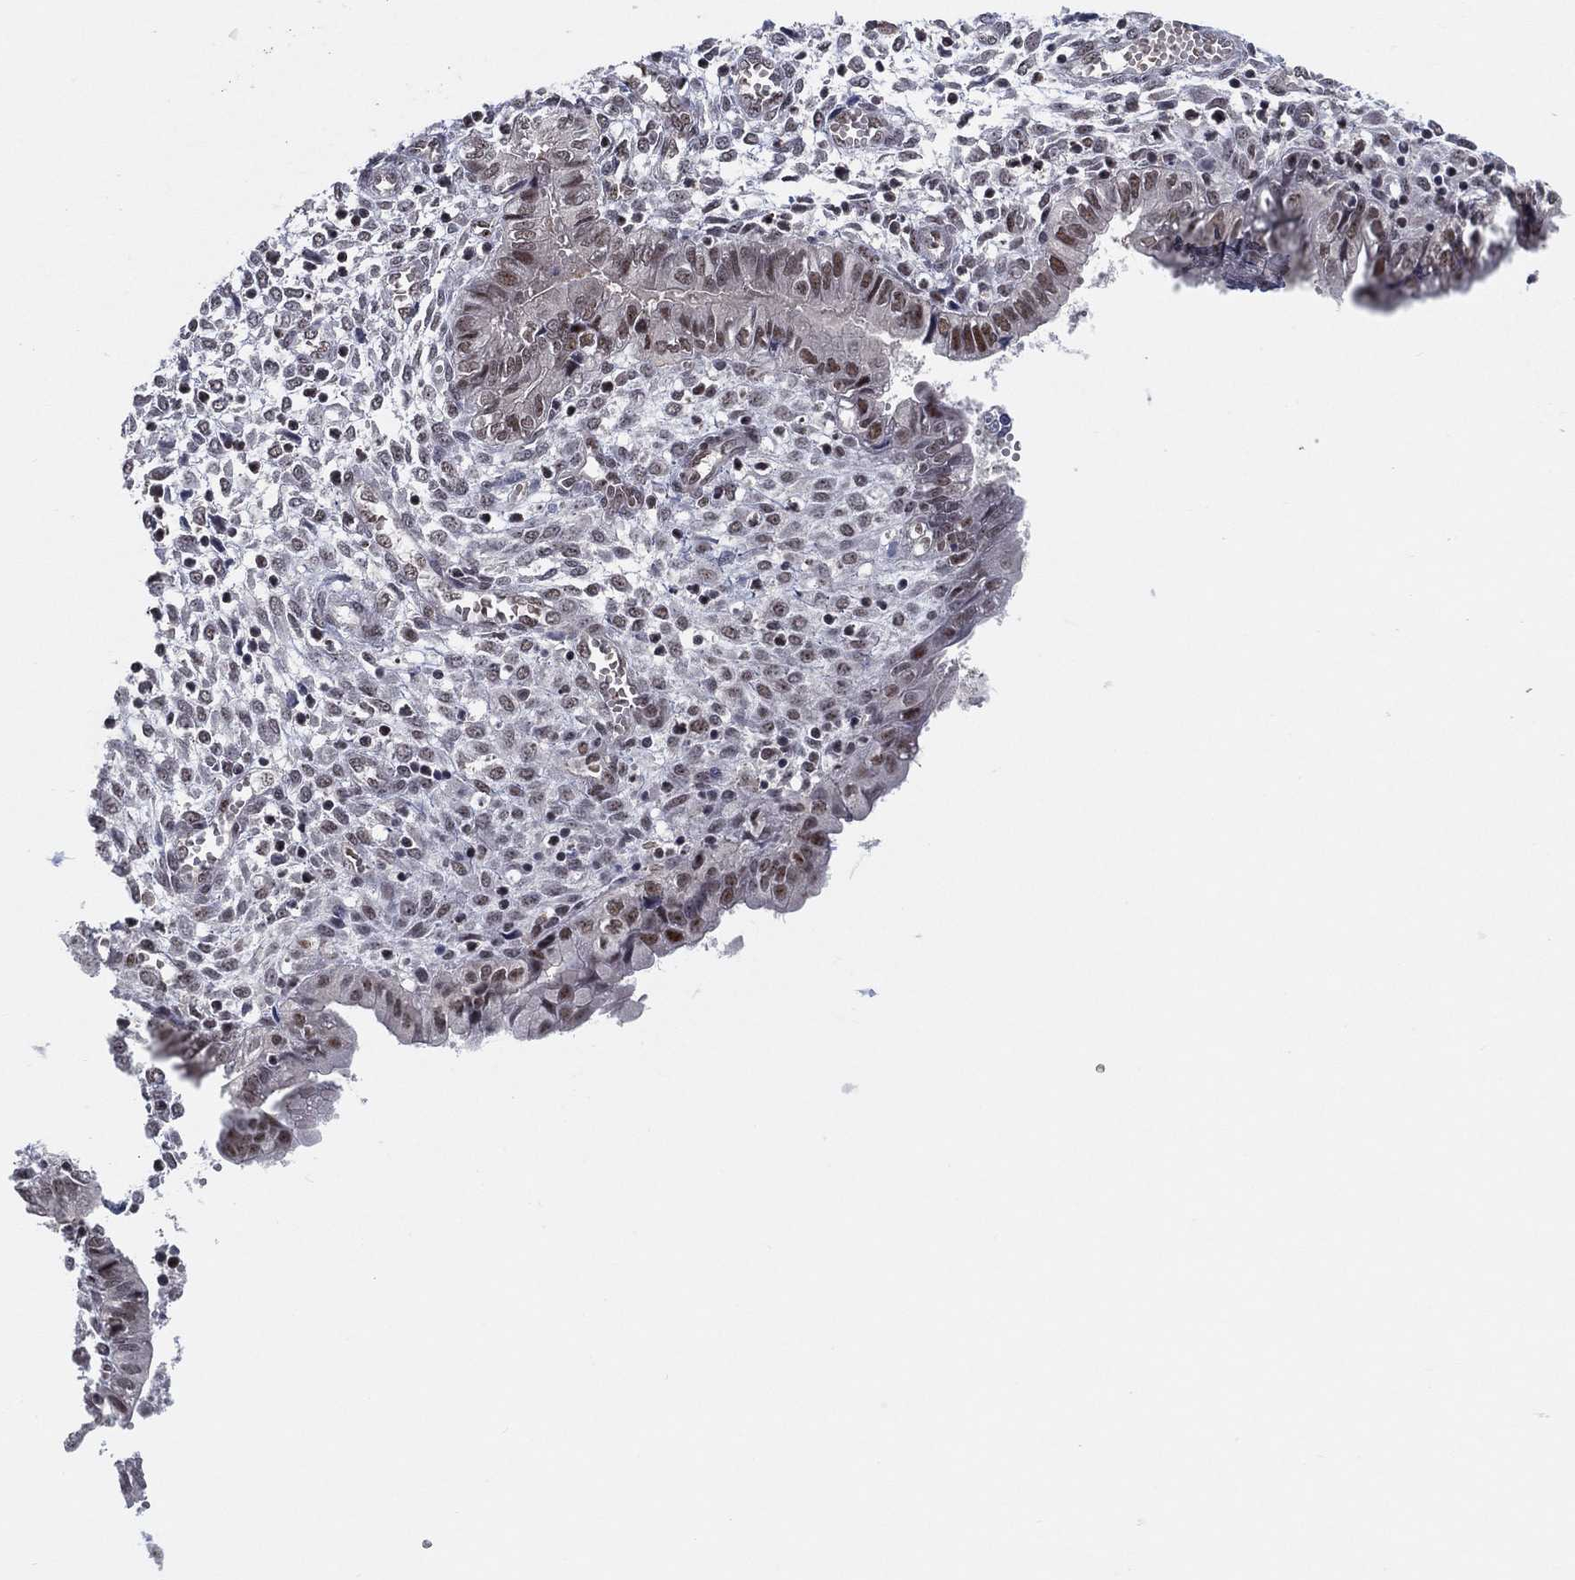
{"staining": {"intensity": "weak", "quantity": "25%-75%", "location": "nuclear"}, "tissue": "endometrium", "cell_type": "Cells in endometrial stroma", "image_type": "normal", "snomed": [{"axis": "morphology", "description": "Normal tissue, NOS"}, {"axis": "topography", "description": "Endometrium"}], "caption": "Immunohistochemistry photomicrograph of benign endometrium: human endometrium stained using IHC demonstrates low levels of weak protein expression localized specifically in the nuclear of cells in endometrial stroma, appearing as a nuclear brown color.", "gene": "DGCR8", "patient": {"sex": "female", "age": 43}}